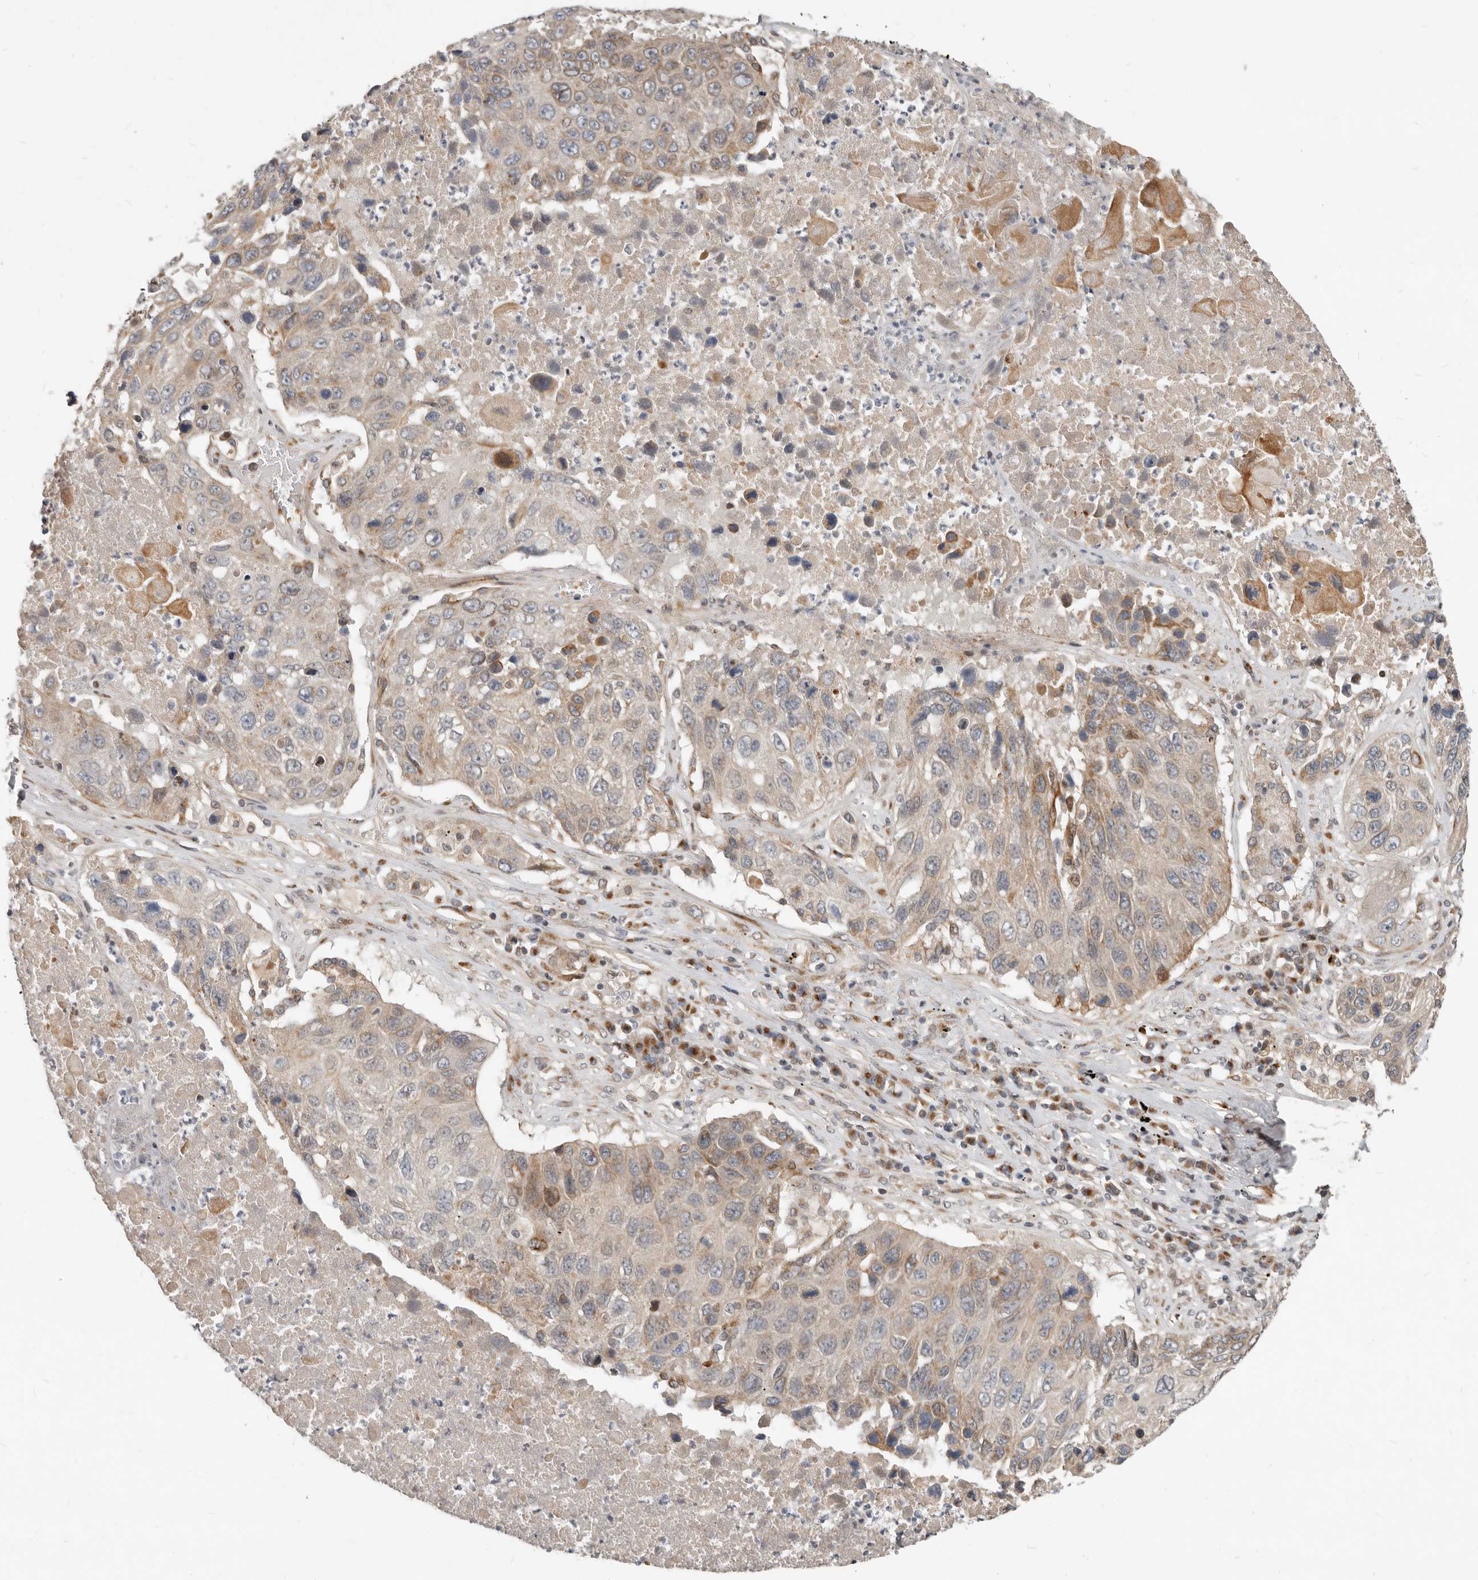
{"staining": {"intensity": "weak", "quantity": "25%-75%", "location": "cytoplasmic/membranous"}, "tissue": "lung cancer", "cell_type": "Tumor cells", "image_type": "cancer", "snomed": [{"axis": "morphology", "description": "Squamous cell carcinoma, NOS"}, {"axis": "topography", "description": "Lung"}], "caption": "Immunohistochemistry (IHC) of human lung squamous cell carcinoma shows low levels of weak cytoplasmic/membranous positivity in about 25%-75% of tumor cells.", "gene": "NPY4R", "patient": {"sex": "male", "age": 61}}